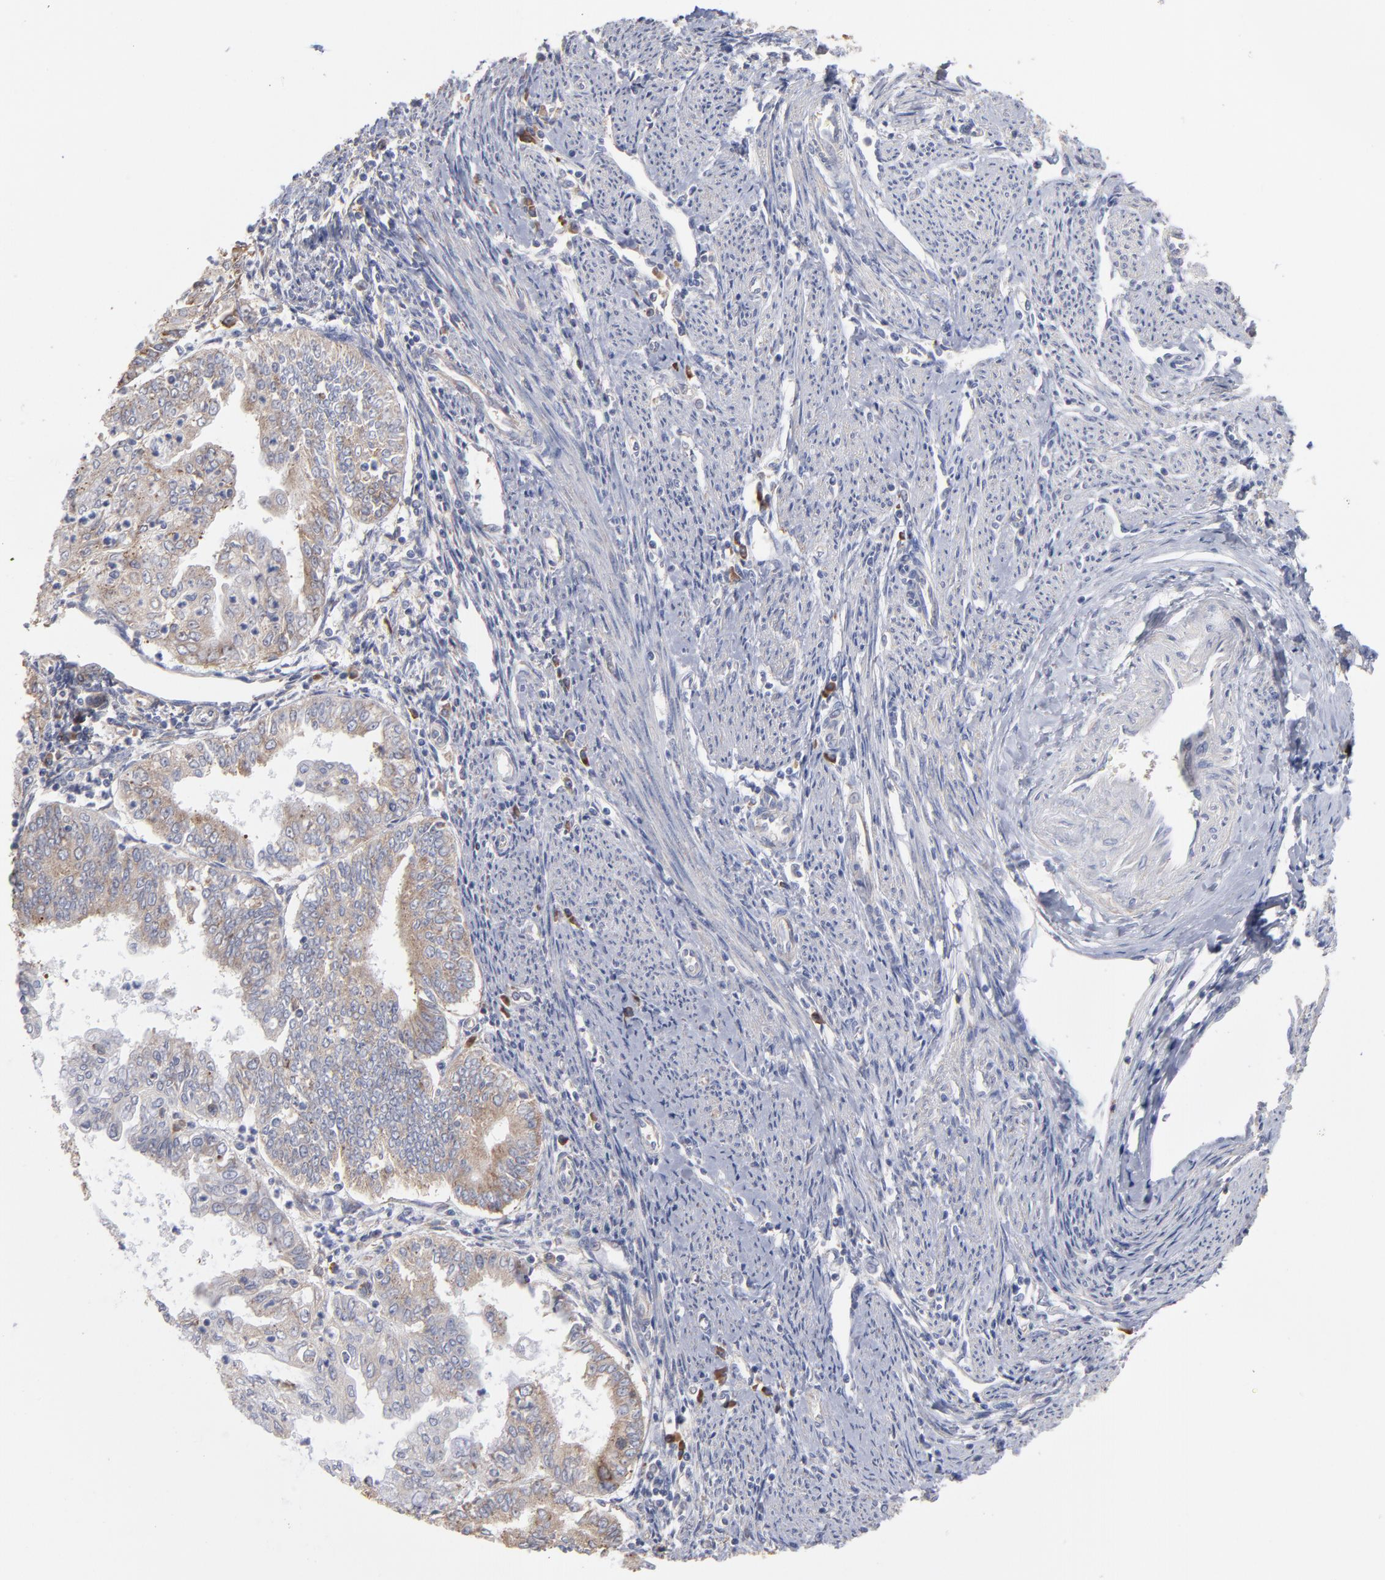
{"staining": {"intensity": "weak", "quantity": ">75%", "location": "cytoplasmic/membranous"}, "tissue": "endometrial cancer", "cell_type": "Tumor cells", "image_type": "cancer", "snomed": [{"axis": "morphology", "description": "Adenocarcinoma, NOS"}, {"axis": "topography", "description": "Endometrium"}], "caption": "Immunohistochemistry photomicrograph of human endometrial adenocarcinoma stained for a protein (brown), which displays low levels of weak cytoplasmic/membranous expression in approximately >75% of tumor cells.", "gene": "RPL3", "patient": {"sex": "female", "age": 75}}